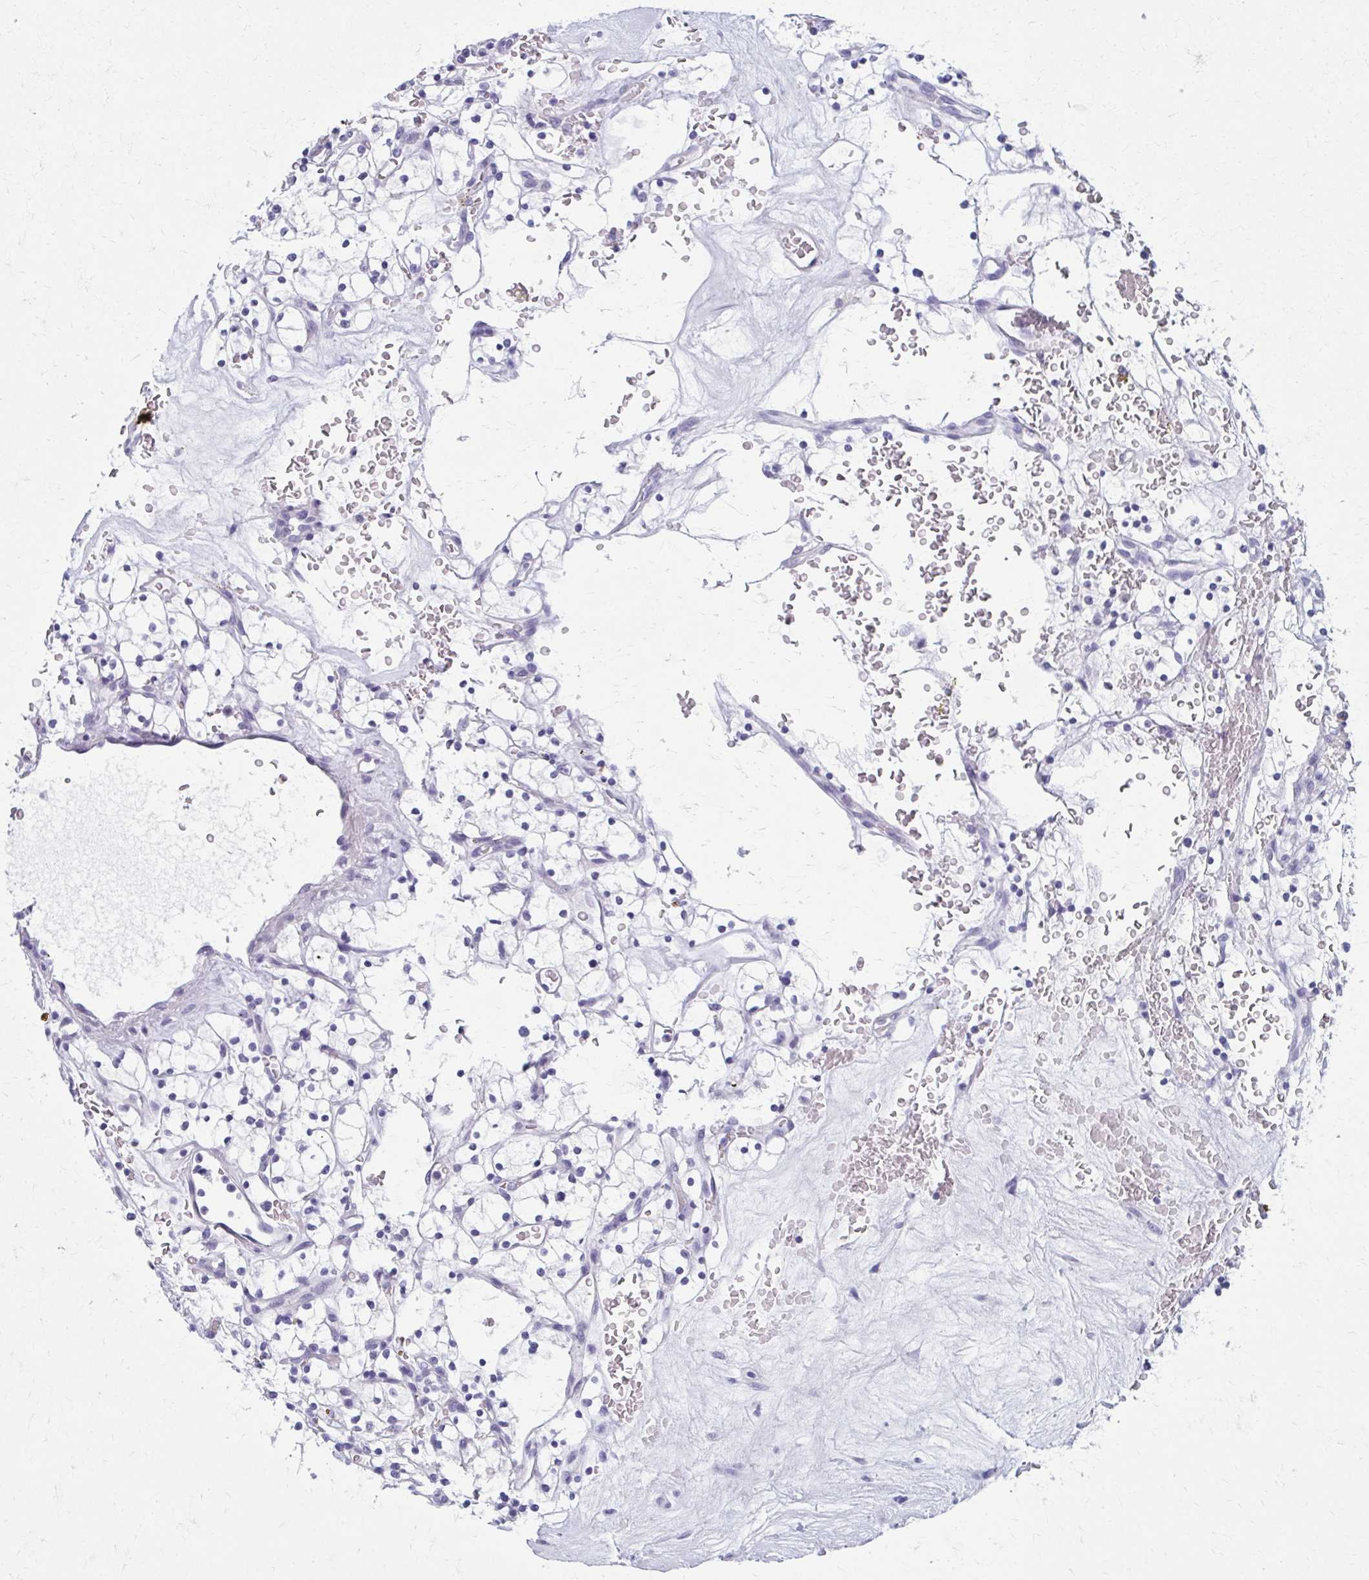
{"staining": {"intensity": "negative", "quantity": "none", "location": "none"}, "tissue": "renal cancer", "cell_type": "Tumor cells", "image_type": "cancer", "snomed": [{"axis": "morphology", "description": "Adenocarcinoma, NOS"}, {"axis": "topography", "description": "Kidney"}], "caption": "High power microscopy photomicrograph of an IHC photomicrograph of renal adenocarcinoma, revealing no significant positivity in tumor cells.", "gene": "MPLKIP", "patient": {"sex": "female", "age": 64}}